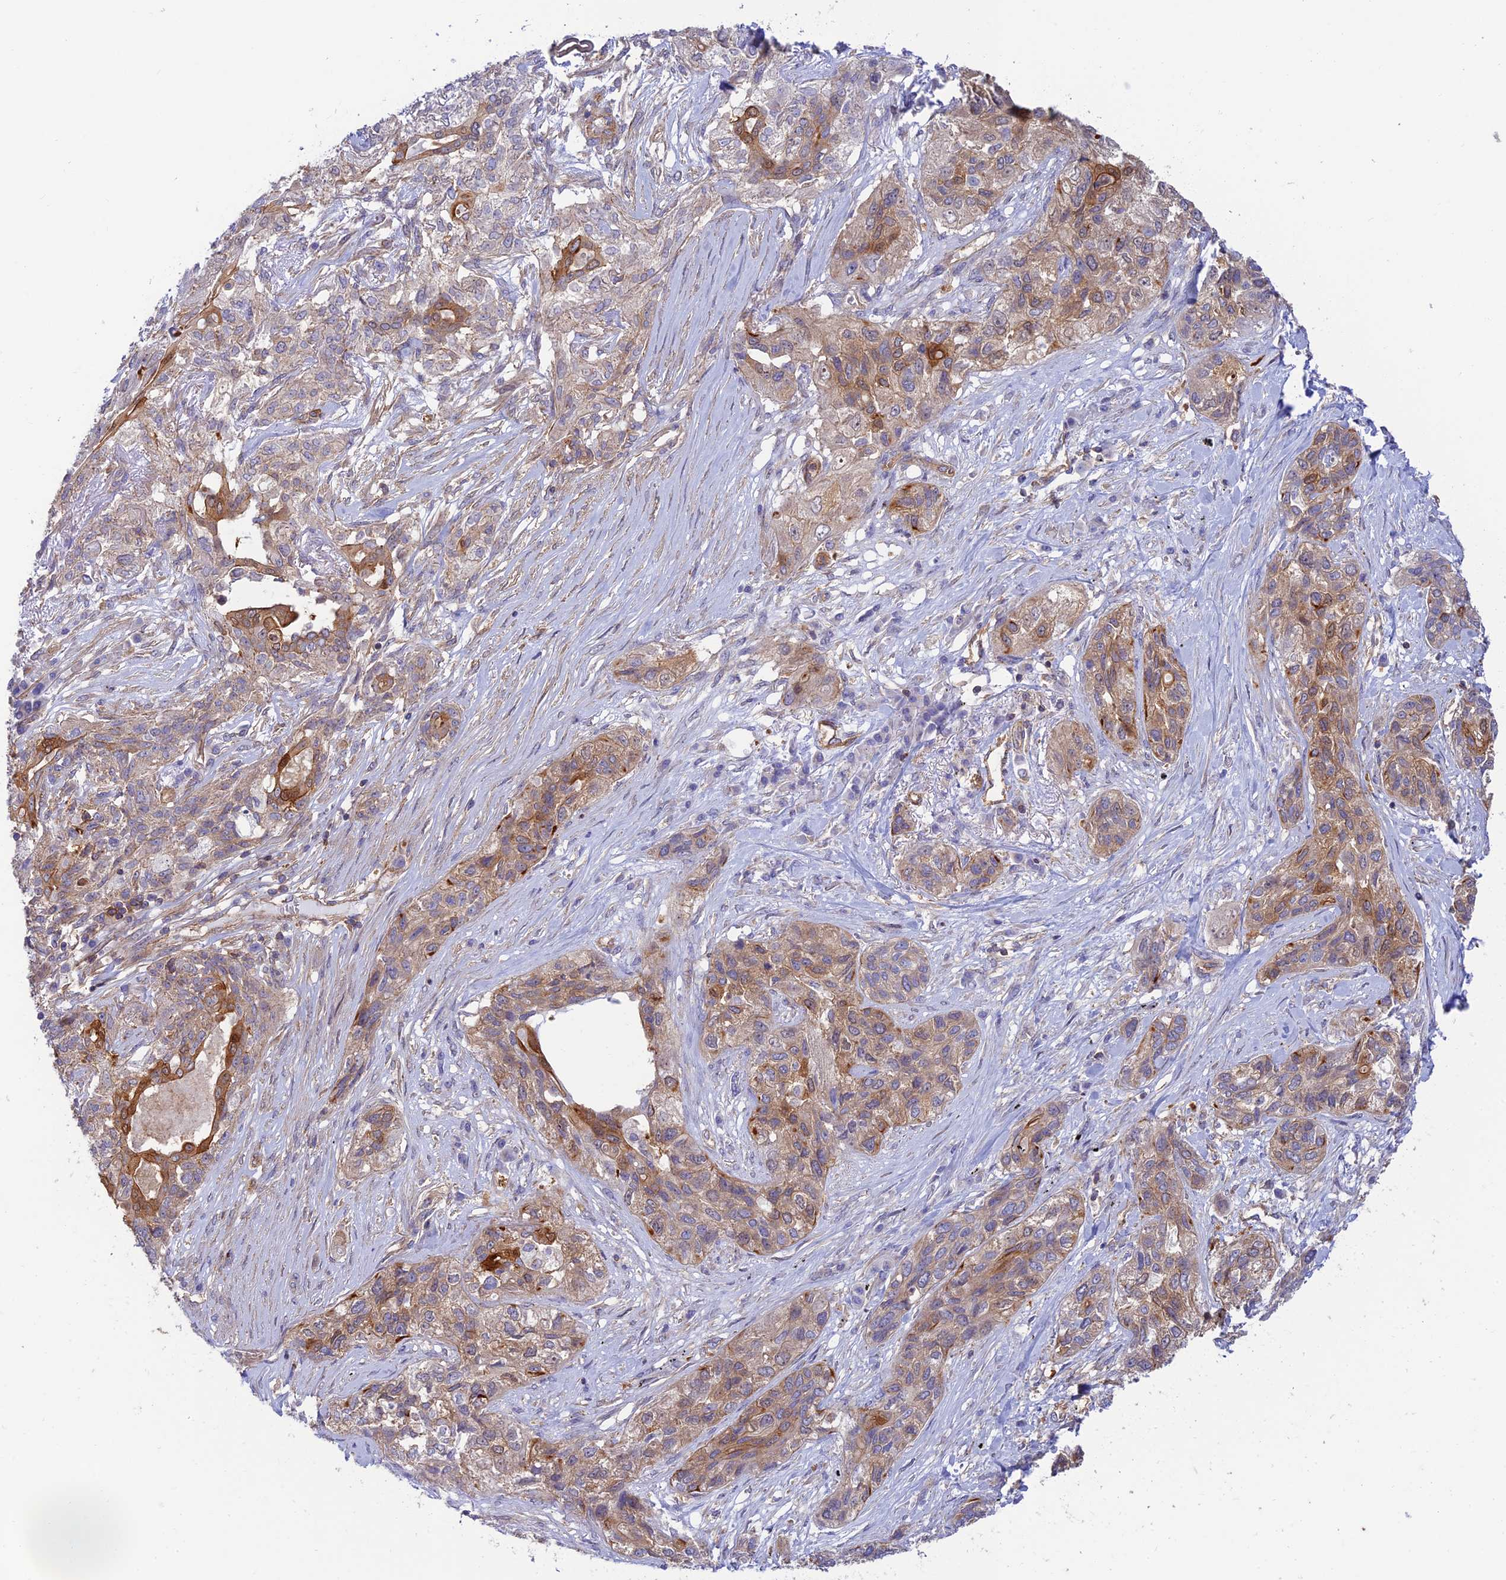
{"staining": {"intensity": "moderate", "quantity": ">75%", "location": "cytoplasmic/membranous"}, "tissue": "lung cancer", "cell_type": "Tumor cells", "image_type": "cancer", "snomed": [{"axis": "morphology", "description": "Squamous cell carcinoma, NOS"}, {"axis": "topography", "description": "Lung"}], "caption": "Lung cancer stained with a brown dye reveals moderate cytoplasmic/membranous positive expression in about >75% of tumor cells.", "gene": "PPP1R12C", "patient": {"sex": "female", "age": 70}}